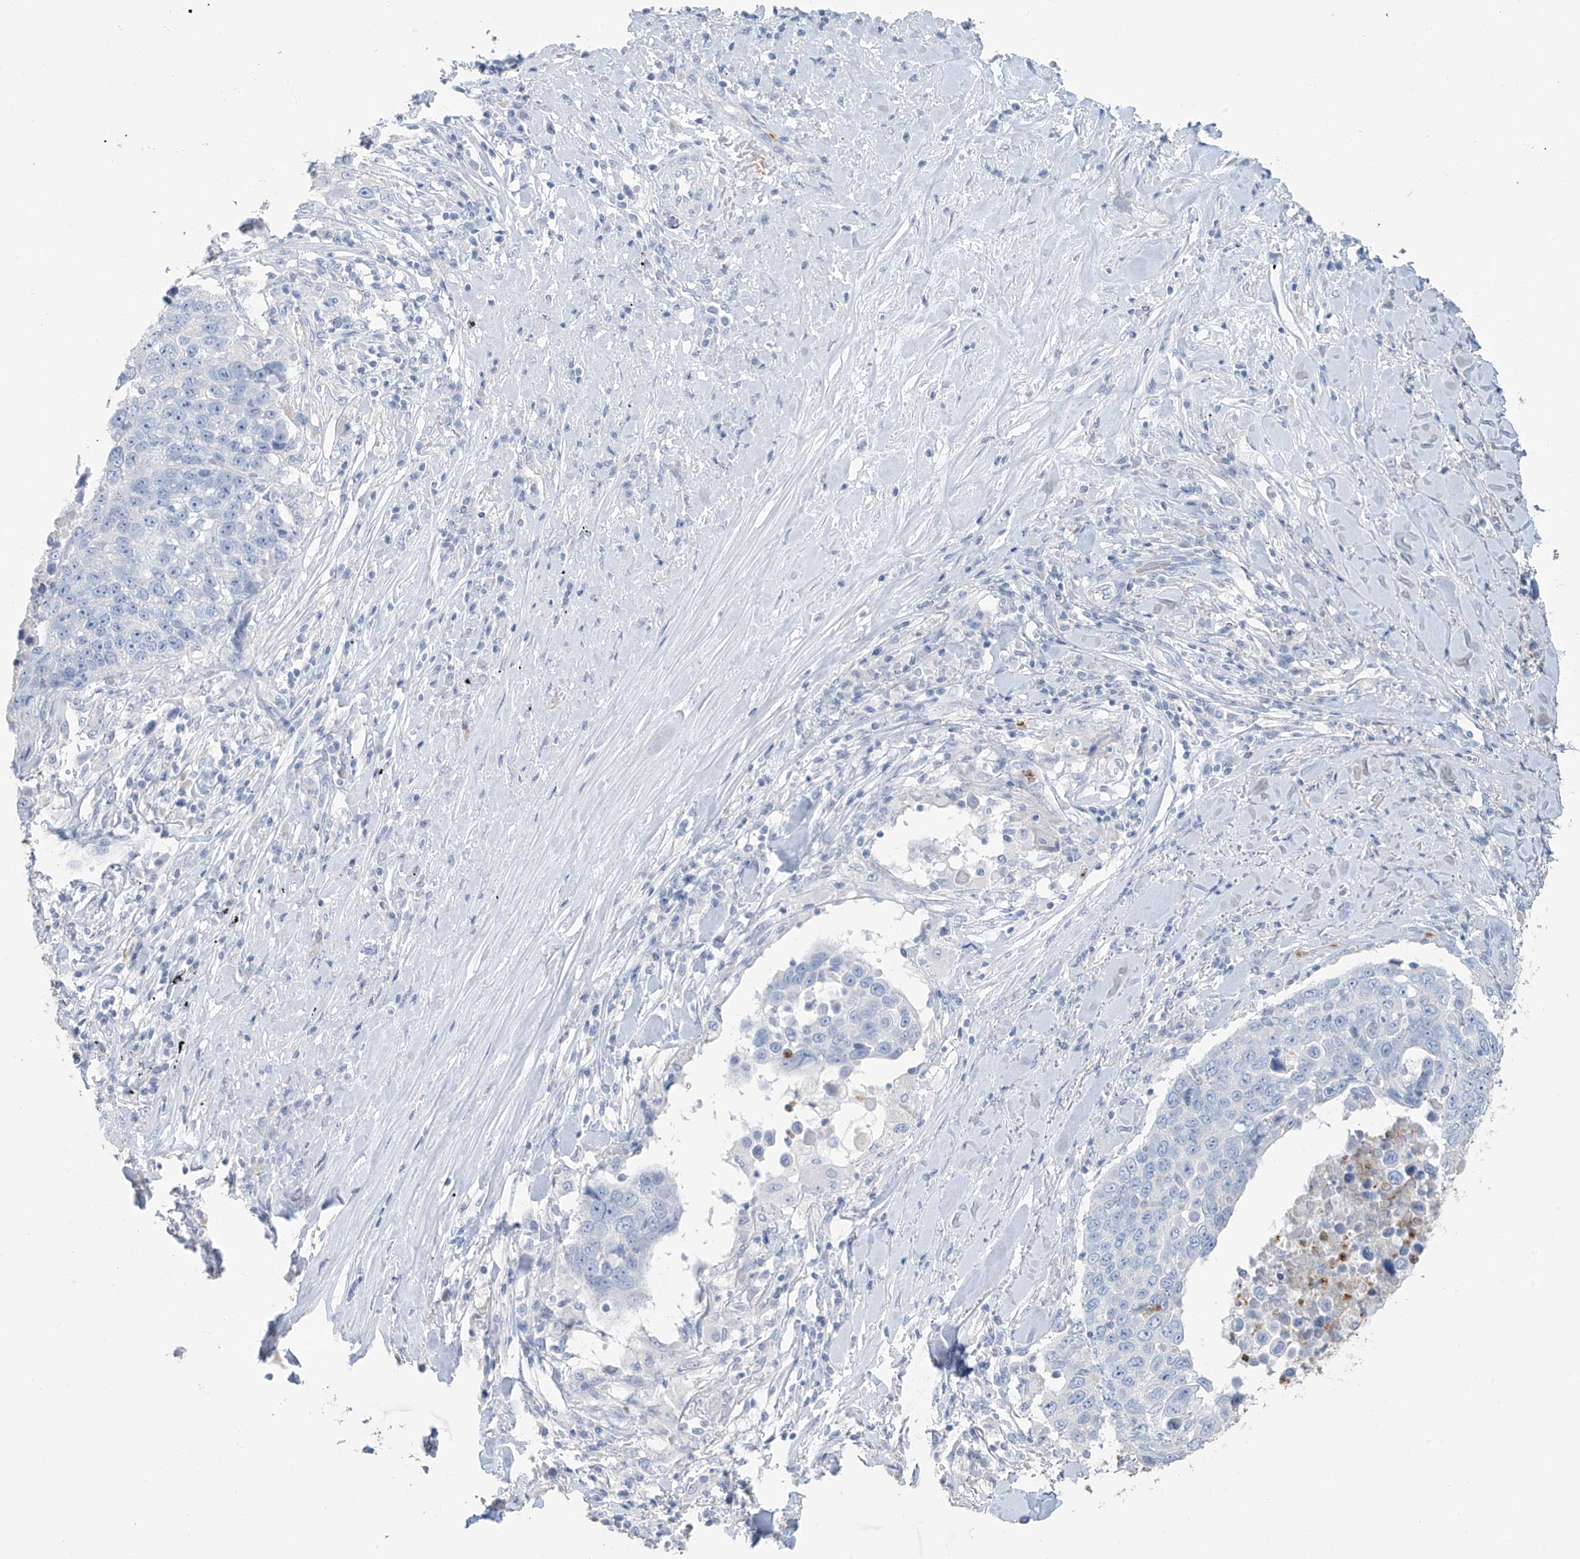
{"staining": {"intensity": "negative", "quantity": "none", "location": "none"}, "tissue": "lung cancer", "cell_type": "Tumor cells", "image_type": "cancer", "snomed": [{"axis": "morphology", "description": "Squamous cell carcinoma, NOS"}, {"axis": "topography", "description": "Lung"}], "caption": "High power microscopy image of an IHC photomicrograph of lung squamous cell carcinoma, revealing no significant staining in tumor cells. (DAB (3,3'-diaminobenzidine) immunohistochemistry (IHC) visualized using brightfield microscopy, high magnification).", "gene": "PAFAH1B3", "patient": {"sex": "male", "age": 66}}